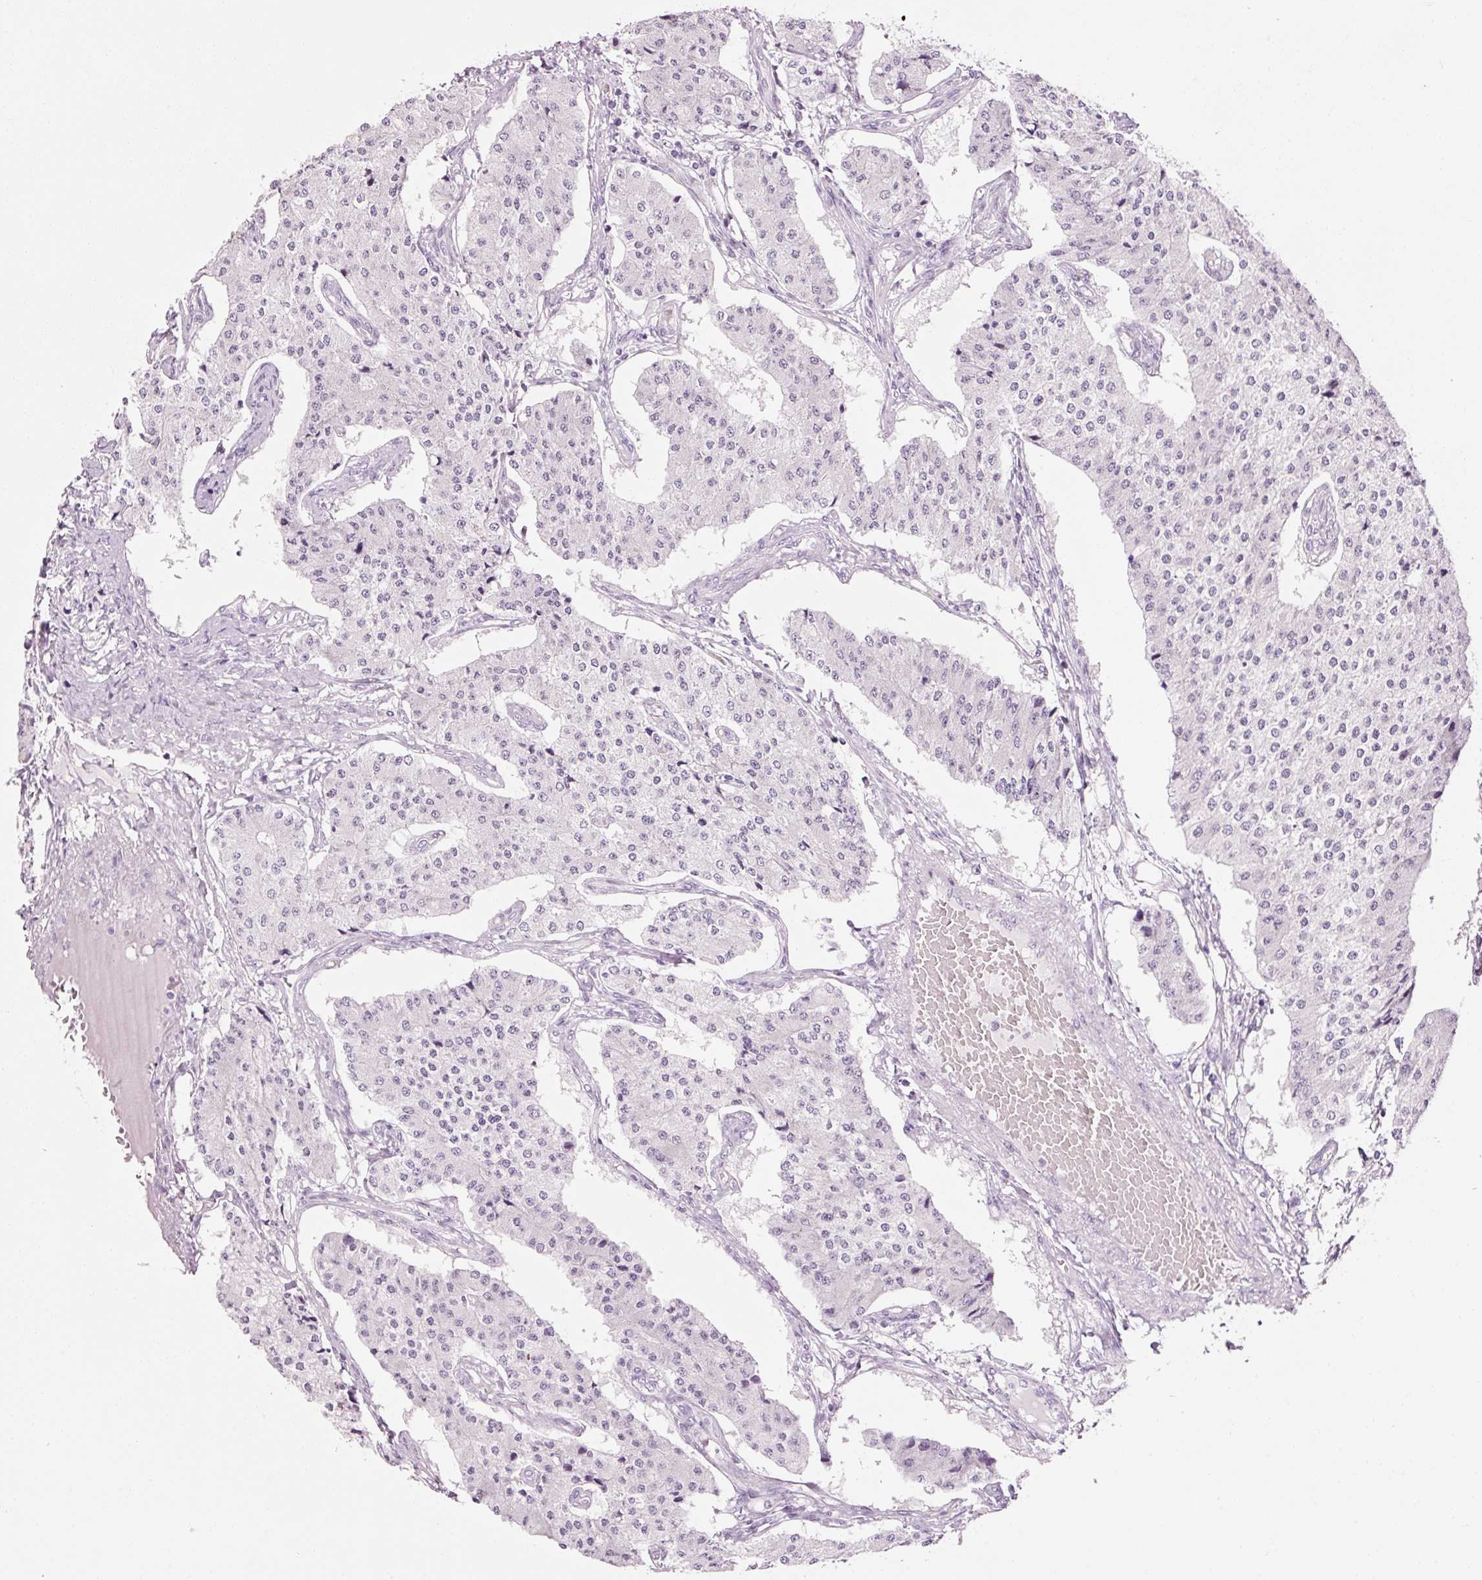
{"staining": {"intensity": "negative", "quantity": "none", "location": "none"}, "tissue": "carcinoid", "cell_type": "Tumor cells", "image_type": "cancer", "snomed": [{"axis": "morphology", "description": "Carcinoid, malignant, NOS"}, {"axis": "topography", "description": "Colon"}], "caption": "This is an immunohistochemistry histopathology image of carcinoid. There is no expression in tumor cells.", "gene": "ANKRD20A1", "patient": {"sex": "female", "age": 52}}